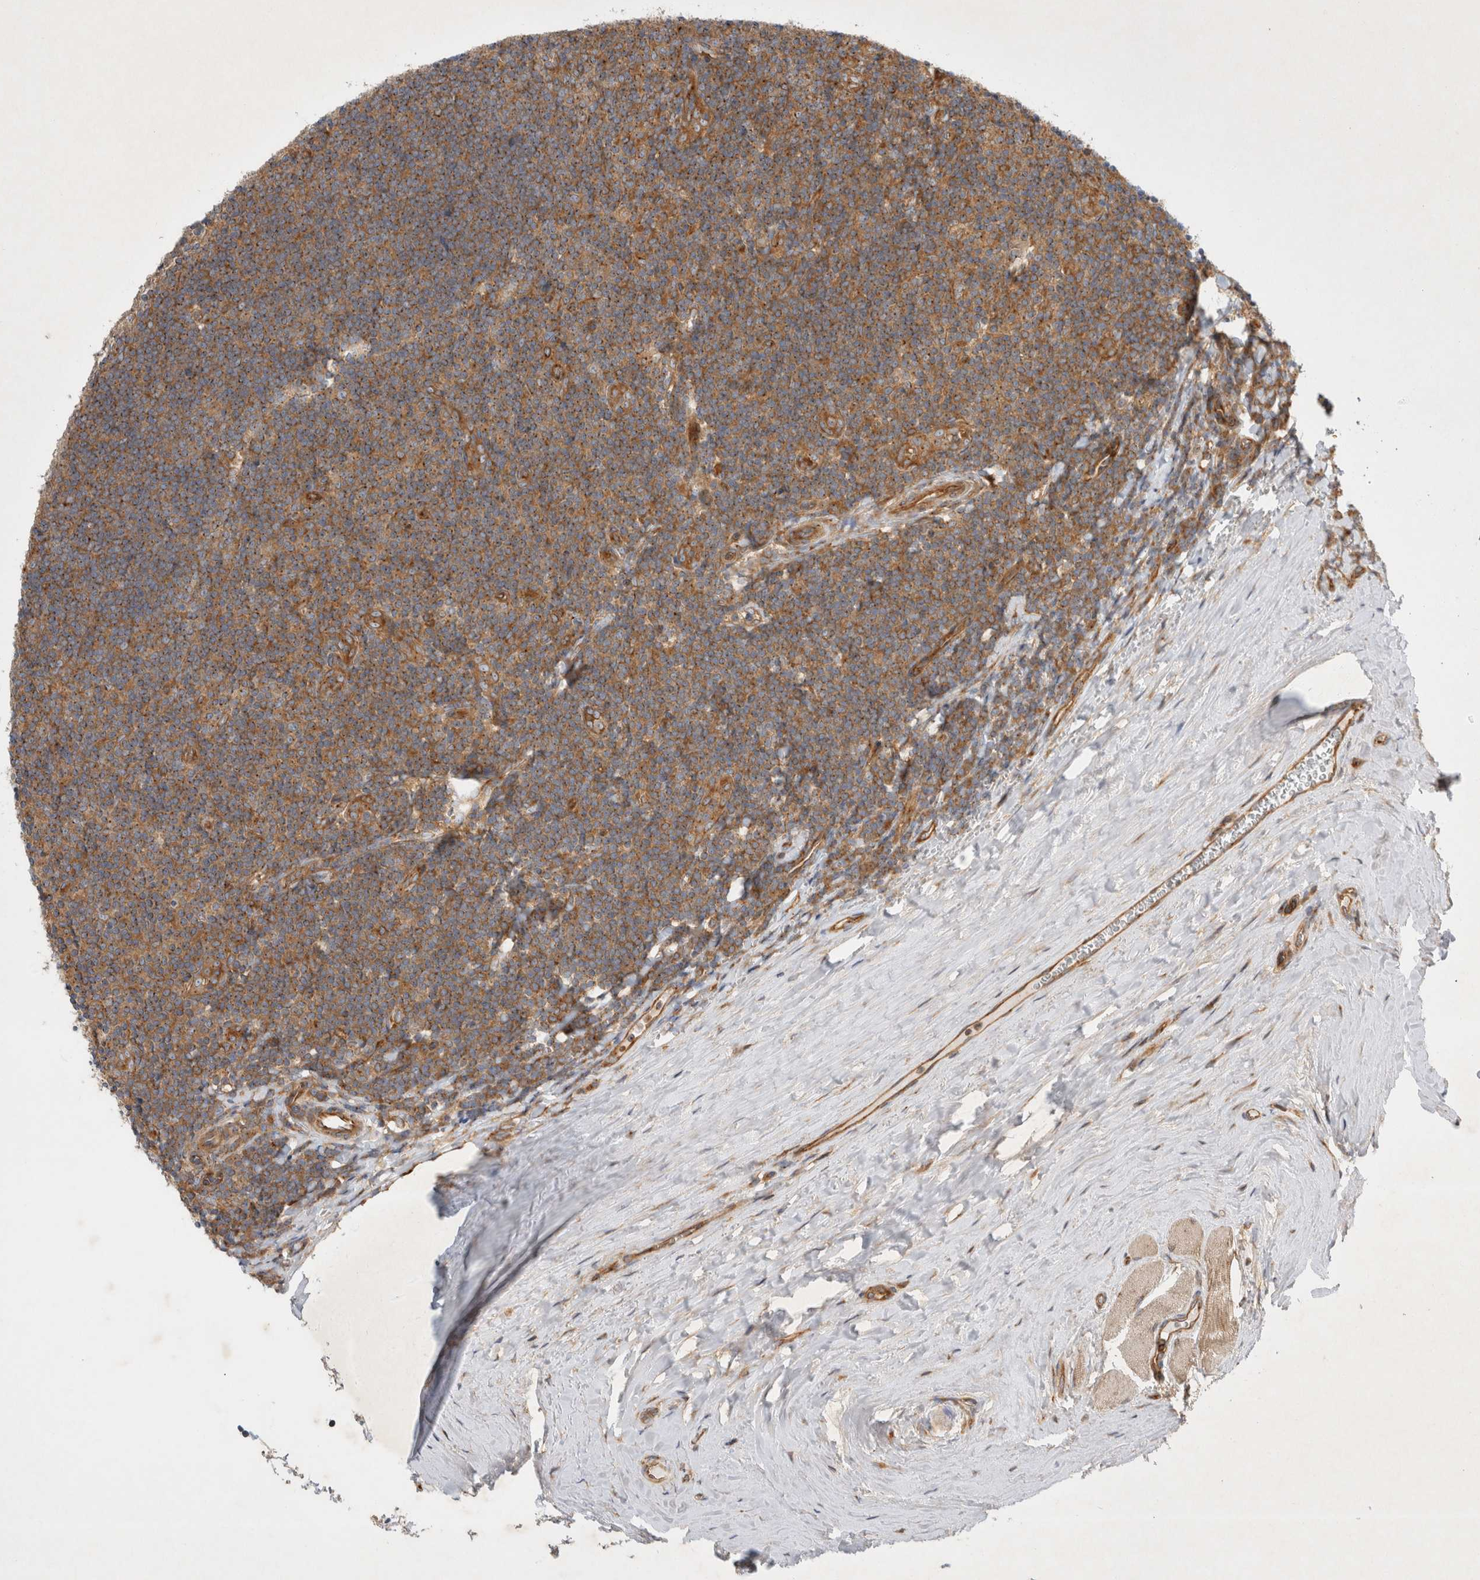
{"staining": {"intensity": "moderate", "quantity": ">75%", "location": "cytoplasmic/membranous"}, "tissue": "tonsil", "cell_type": "Germinal center cells", "image_type": "normal", "snomed": [{"axis": "morphology", "description": "Normal tissue, NOS"}, {"axis": "topography", "description": "Tonsil"}], "caption": "About >75% of germinal center cells in normal tonsil exhibit moderate cytoplasmic/membranous protein staining as visualized by brown immunohistochemical staining.", "gene": "GPR150", "patient": {"sex": "male", "age": 27}}